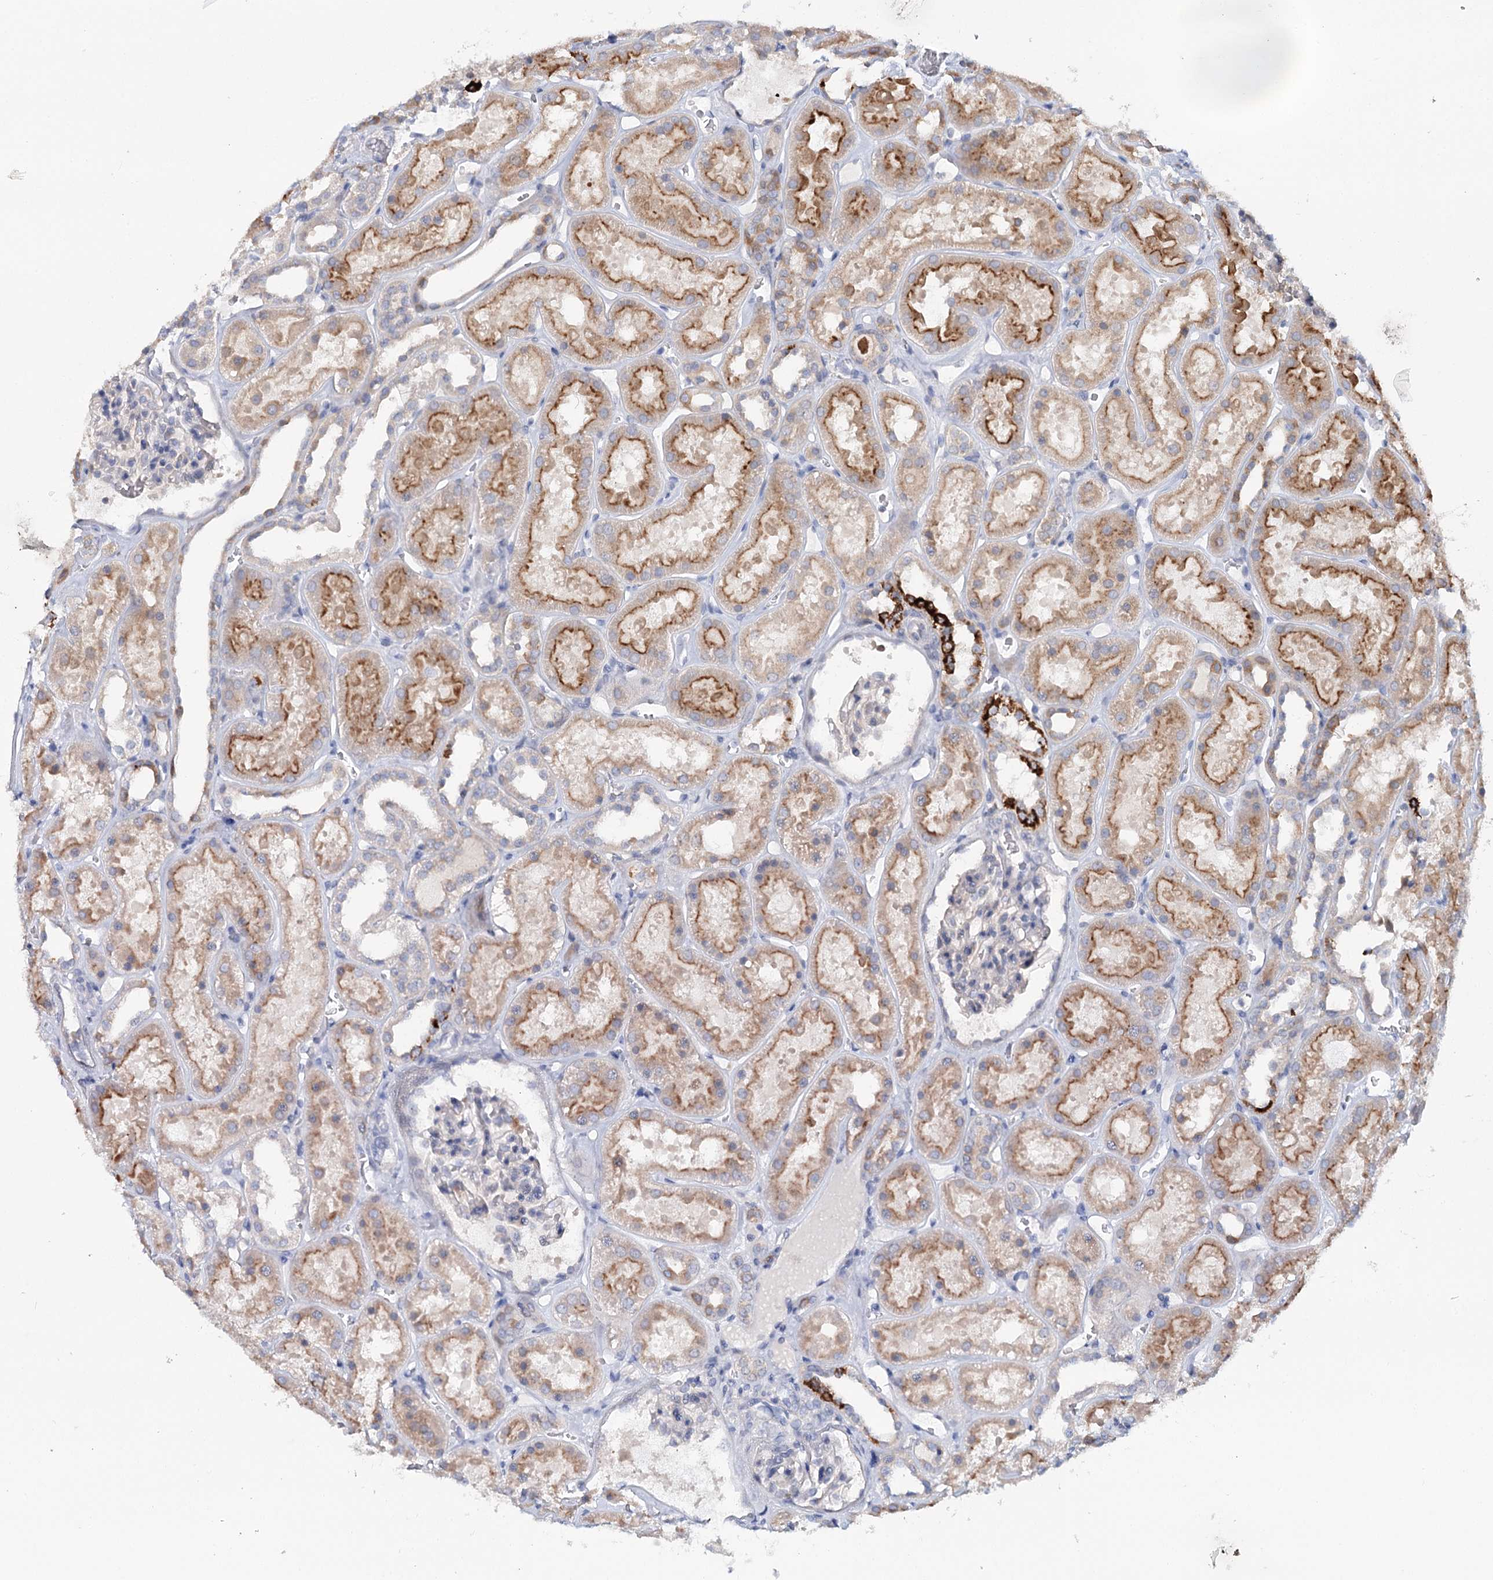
{"staining": {"intensity": "negative", "quantity": "none", "location": "none"}, "tissue": "kidney", "cell_type": "Cells in glomeruli", "image_type": "normal", "snomed": [{"axis": "morphology", "description": "Normal tissue, NOS"}, {"axis": "topography", "description": "Kidney"}], "caption": "The micrograph demonstrates no significant staining in cells in glomeruli of kidney.", "gene": "DAPK1", "patient": {"sex": "female", "age": 41}}